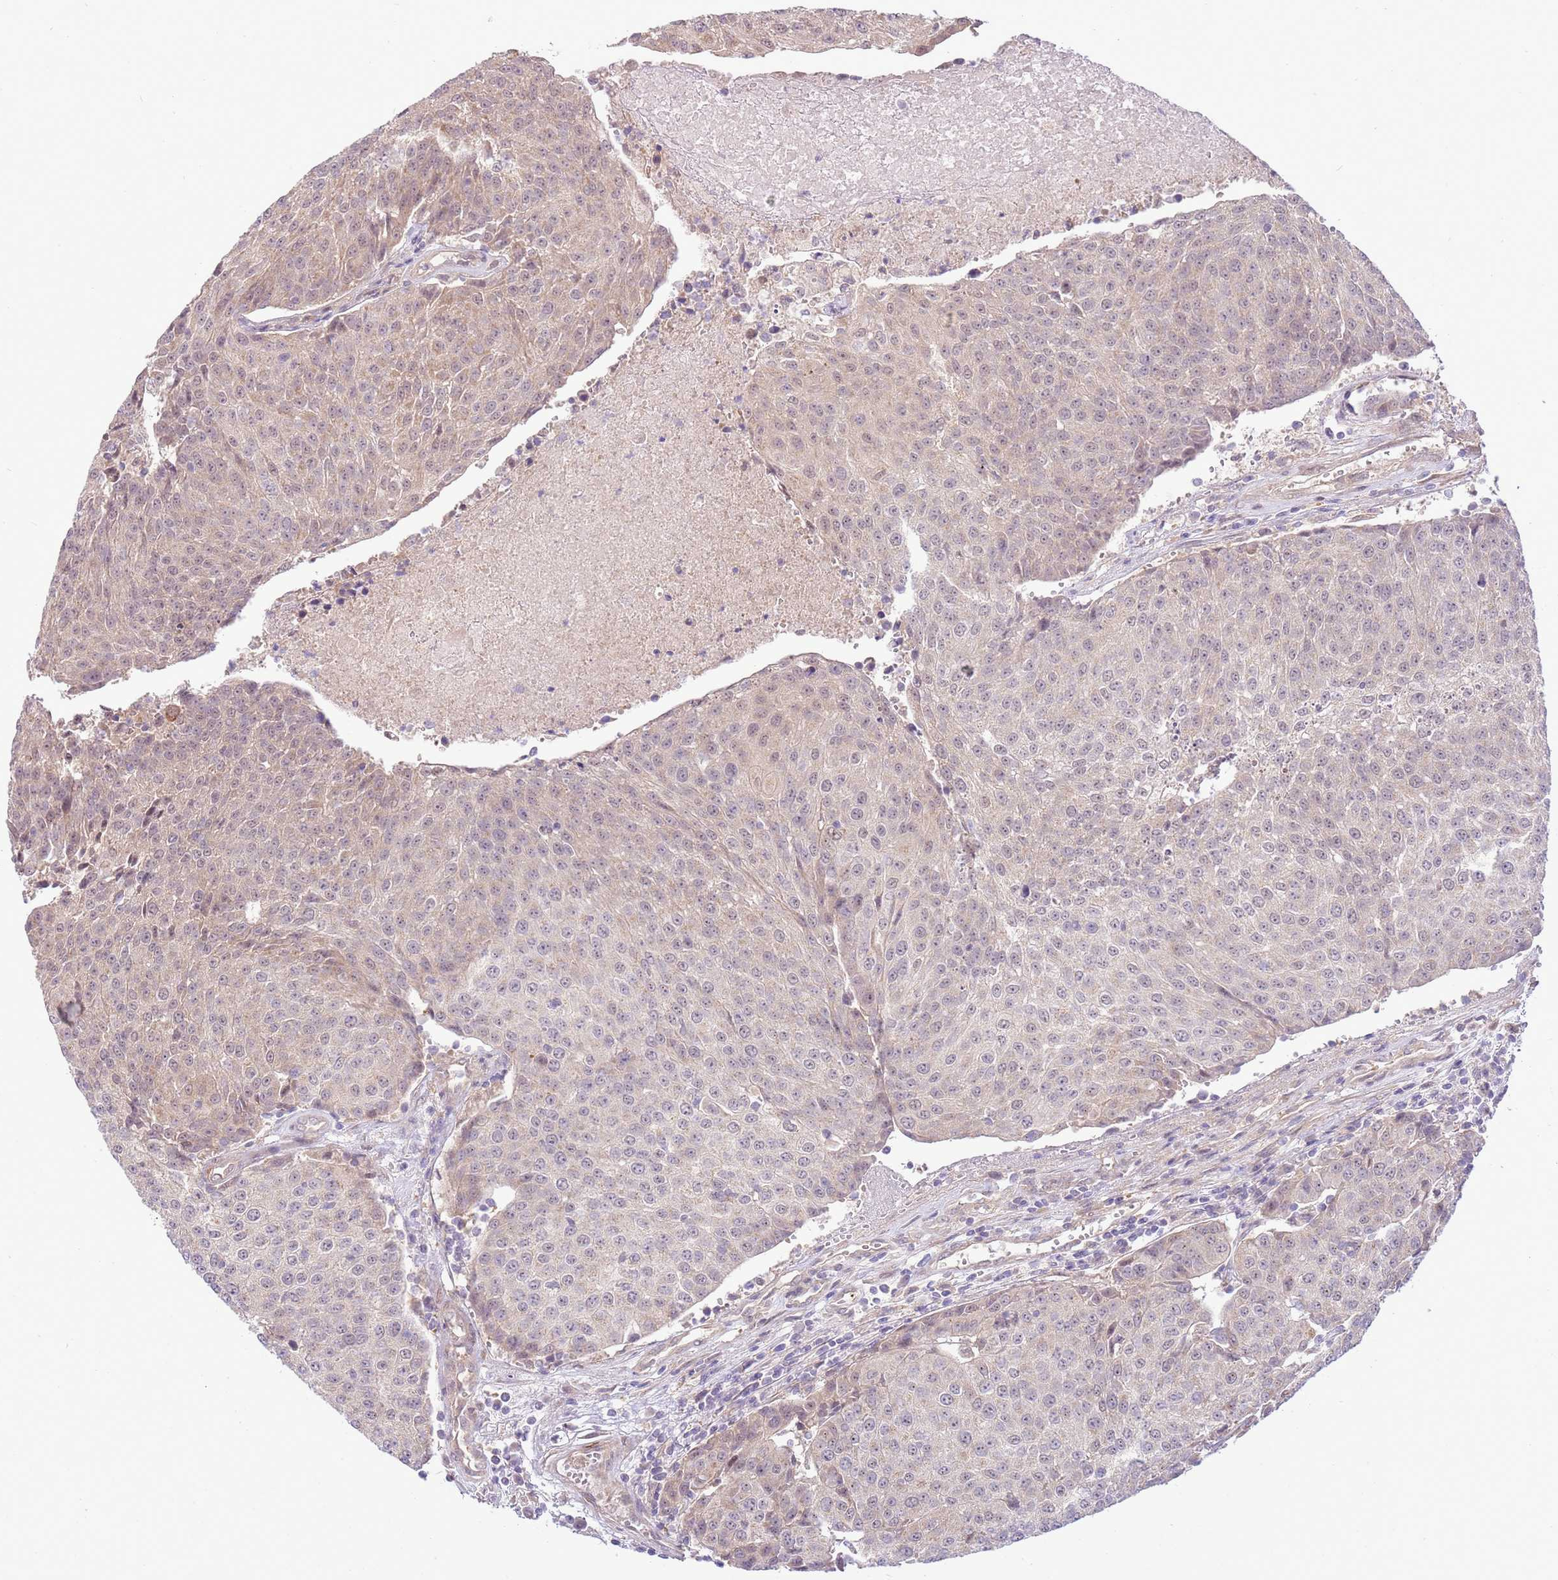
{"staining": {"intensity": "weak", "quantity": "<25%", "location": "cytoplasmic/membranous"}, "tissue": "urothelial cancer", "cell_type": "Tumor cells", "image_type": "cancer", "snomed": [{"axis": "morphology", "description": "Urothelial carcinoma, High grade"}, {"axis": "topography", "description": "Urinary bladder"}], "caption": "IHC photomicrograph of neoplastic tissue: urothelial cancer stained with DAB exhibits no significant protein staining in tumor cells.", "gene": "SCARA3", "patient": {"sex": "female", "age": 85}}